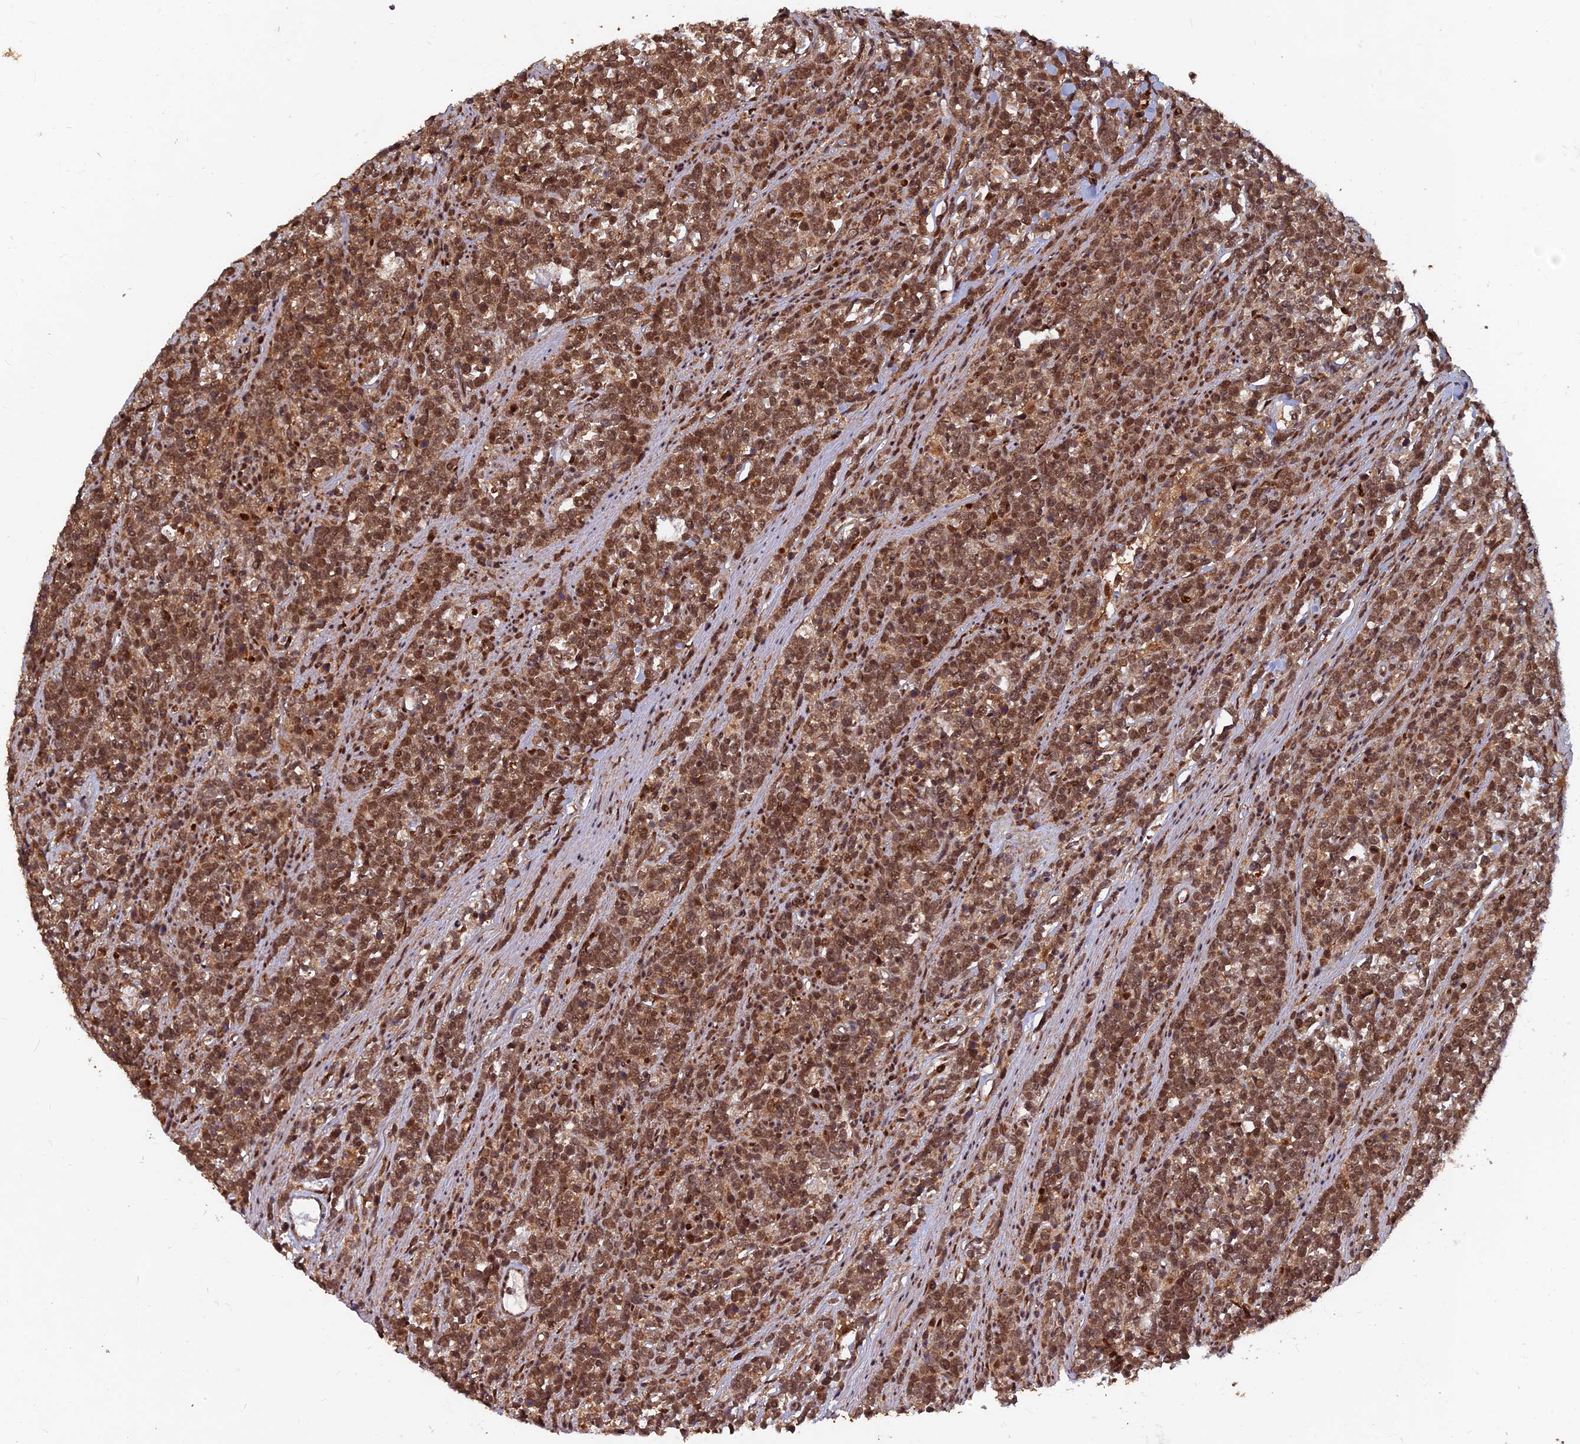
{"staining": {"intensity": "moderate", "quantity": ">75%", "location": "cytoplasmic/membranous,nuclear"}, "tissue": "lymphoma", "cell_type": "Tumor cells", "image_type": "cancer", "snomed": [{"axis": "morphology", "description": "Malignant lymphoma, non-Hodgkin's type, High grade"}, {"axis": "topography", "description": "Small intestine"}], "caption": "An immunohistochemistry histopathology image of tumor tissue is shown. Protein staining in brown highlights moderate cytoplasmic/membranous and nuclear positivity in lymphoma within tumor cells.", "gene": "FAM53C", "patient": {"sex": "male", "age": 8}}